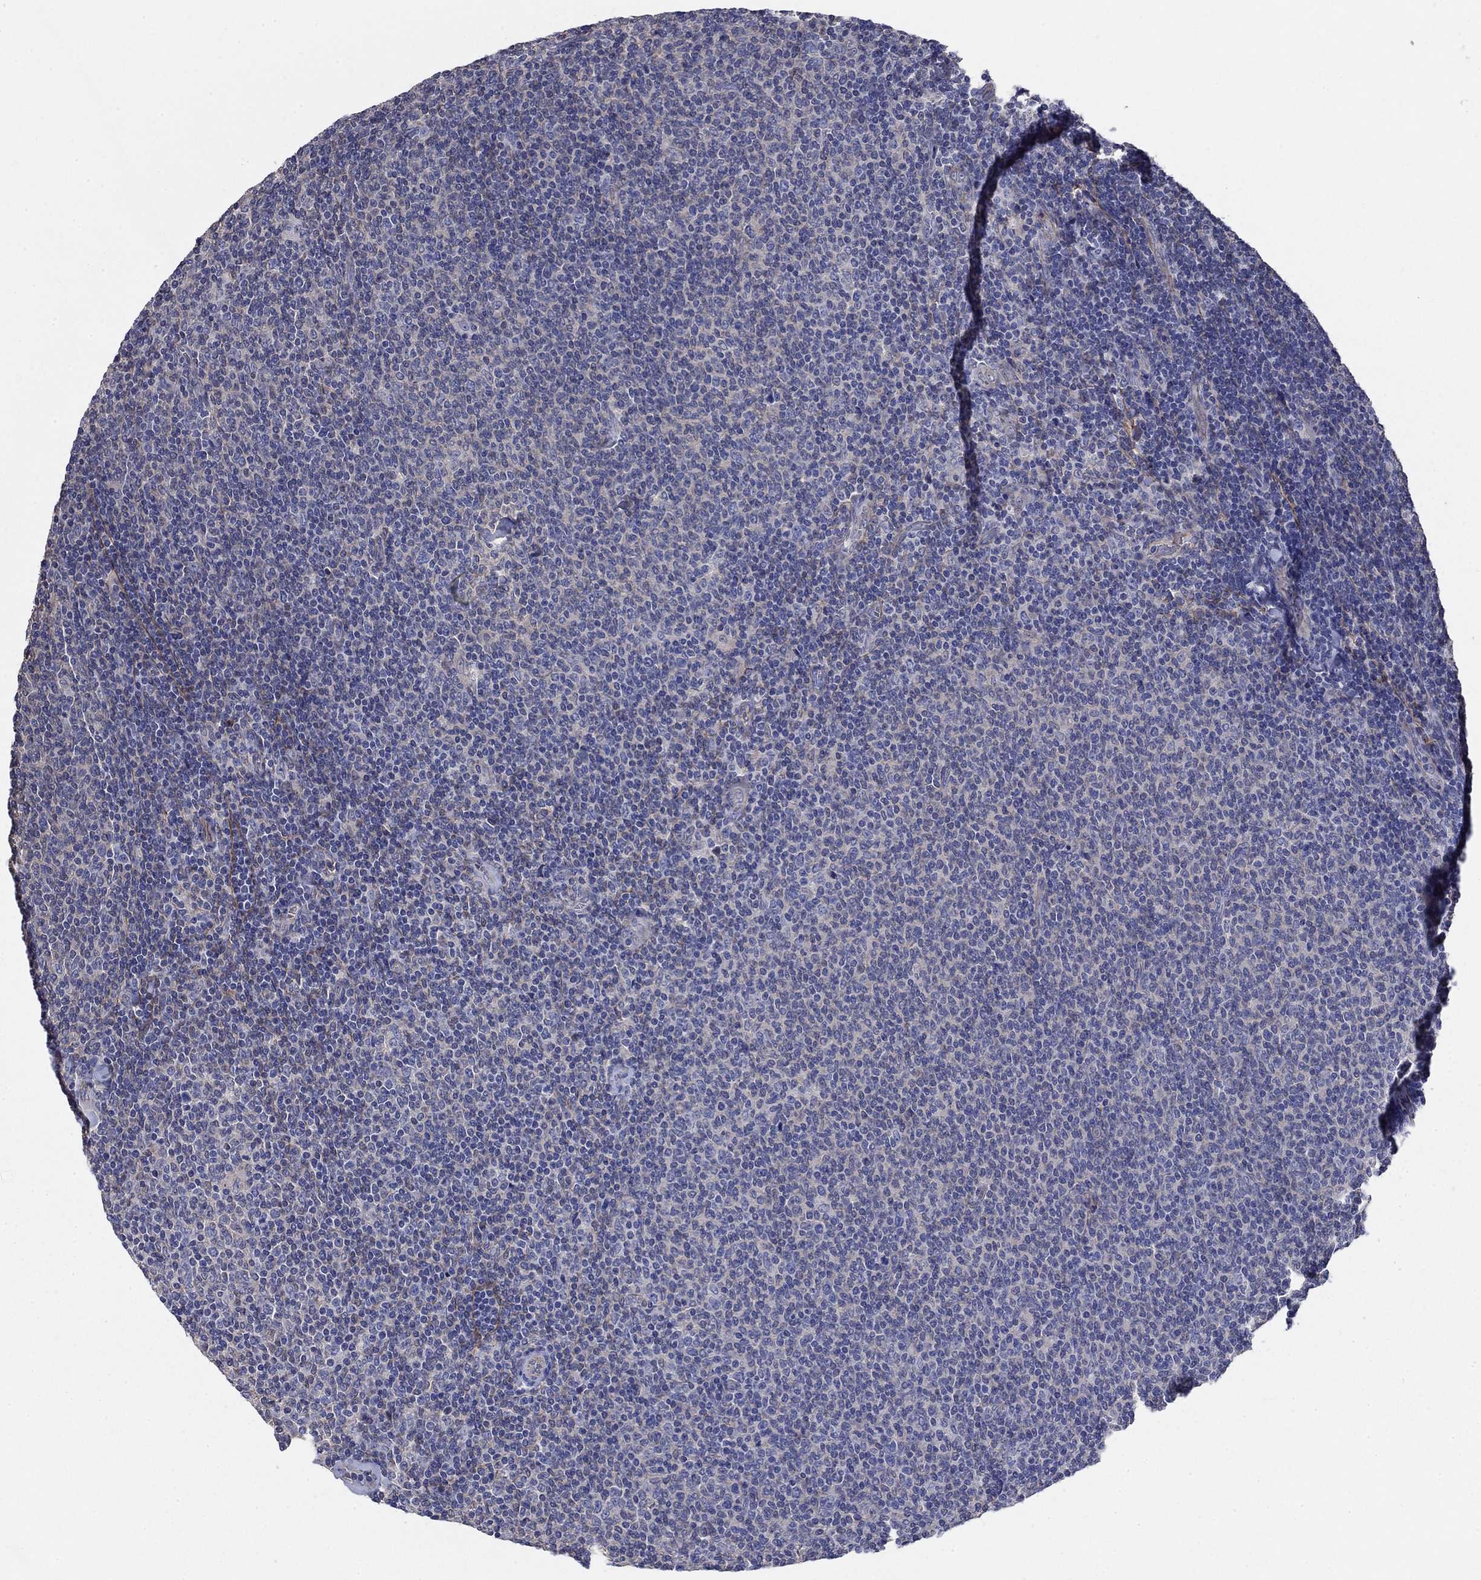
{"staining": {"intensity": "negative", "quantity": "none", "location": "none"}, "tissue": "lymphoma", "cell_type": "Tumor cells", "image_type": "cancer", "snomed": [{"axis": "morphology", "description": "Malignant lymphoma, non-Hodgkin's type, Low grade"}, {"axis": "topography", "description": "Lymph node"}], "caption": "Lymphoma was stained to show a protein in brown. There is no significant positivity in tumor cells.", "gene": "FLNC", "patient": {"sex": "male", "age": 52}}